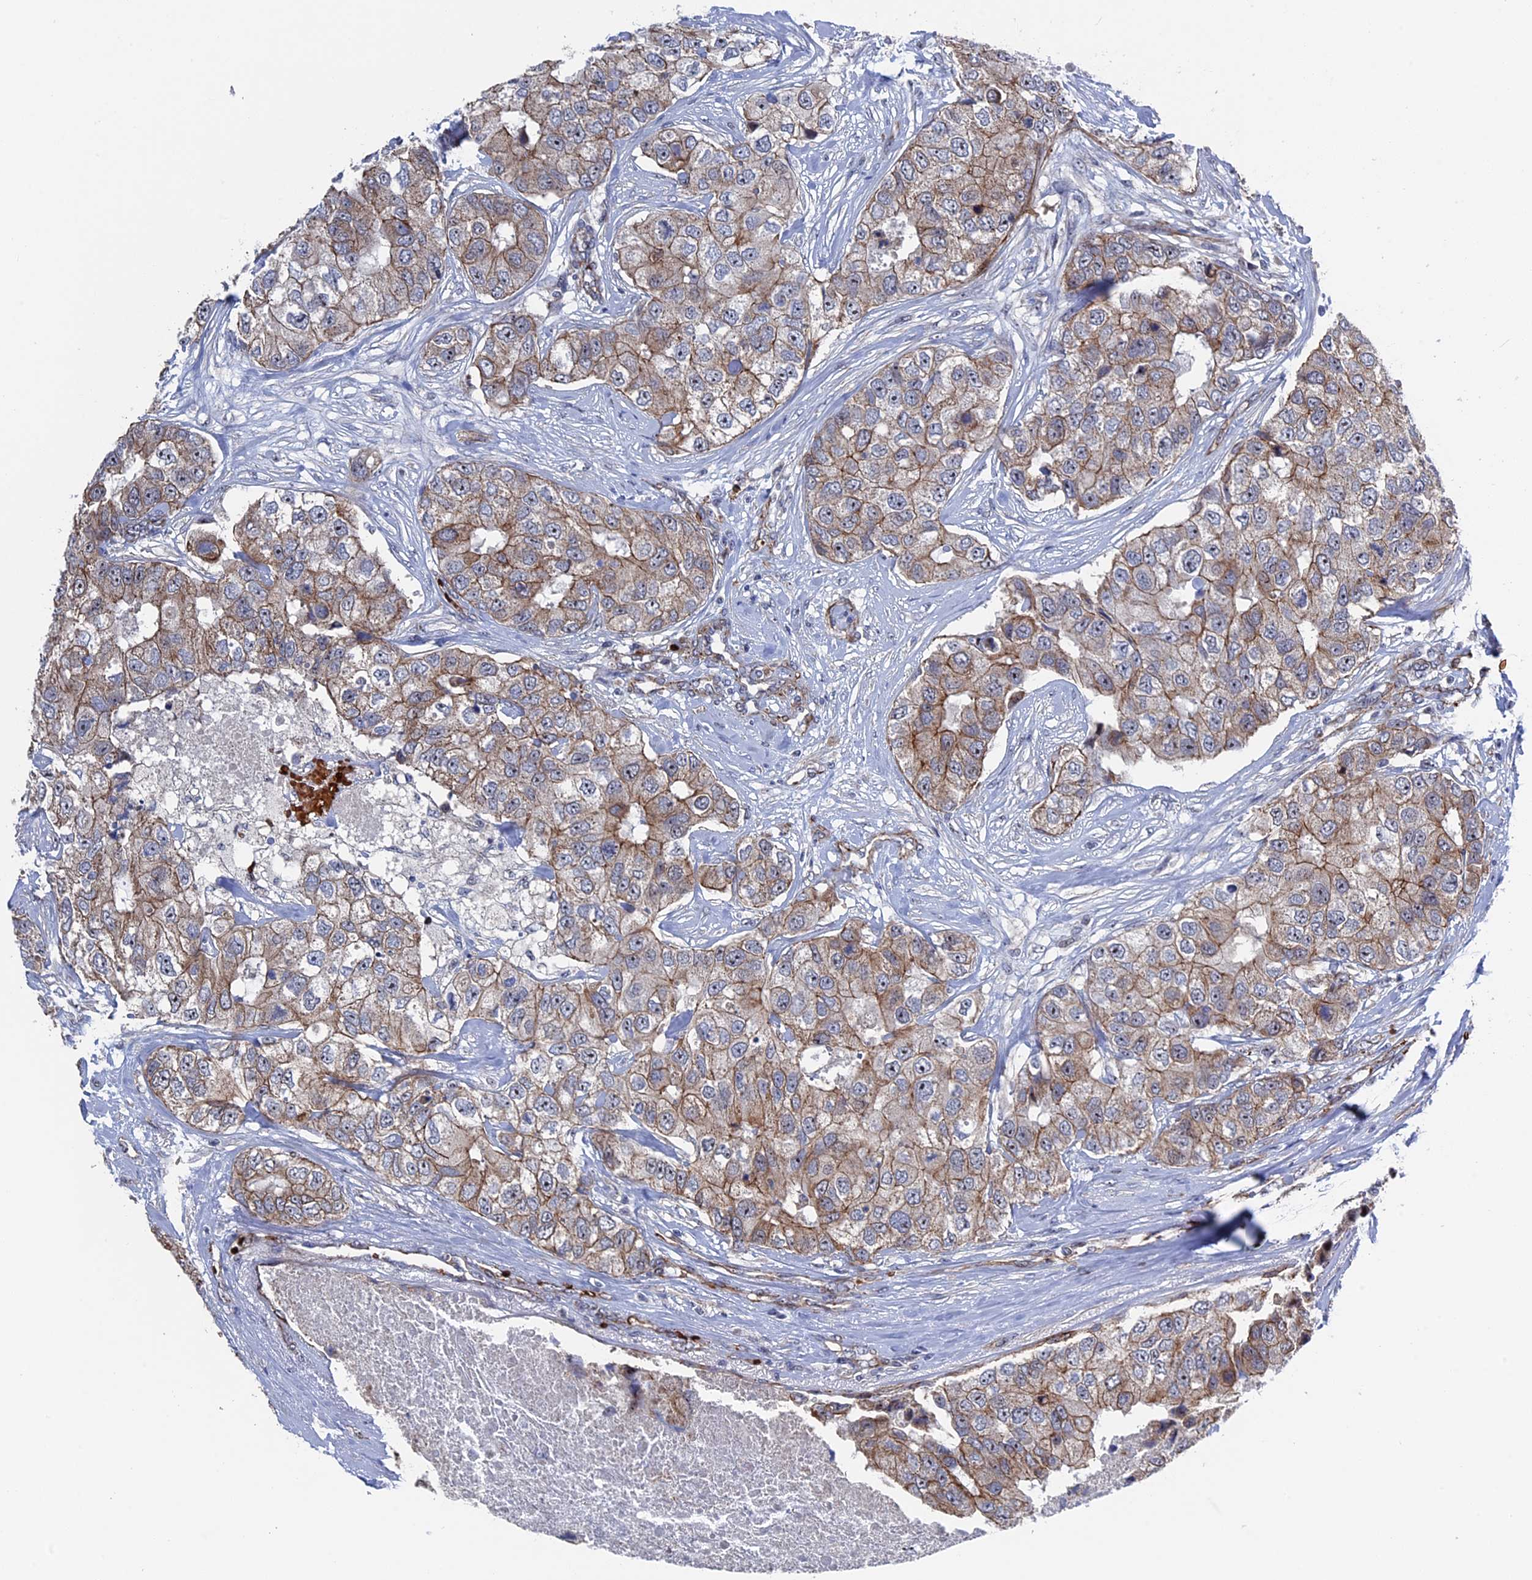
{"staining": {"intensity": "moderate", "quantity": ">75%", "location": "cytoplasmic/membranous"}, "tissue": "breast cancer", "cell_type": "Tumor cells", "image_type": "cancer", "snomed": [{"axis": "morphology", "description": "Duct carcinoma"}, {"axis": "topography", "description": "Breast"}], "caption": "IHC (DAB (3,3'-diaminobenzidine)) staining of breast cancer displays moderate cytoplasmic/membranous protein expression in about >75% of tumor cells. The staining was performed using DAB (3,3'-diaminobenzidine), with brown indicating positive protein expression. Nuclei are stained blue with hematoxylin.", "gene": "EXOSC9", "patient": {"sex": "female", "age": 62}}